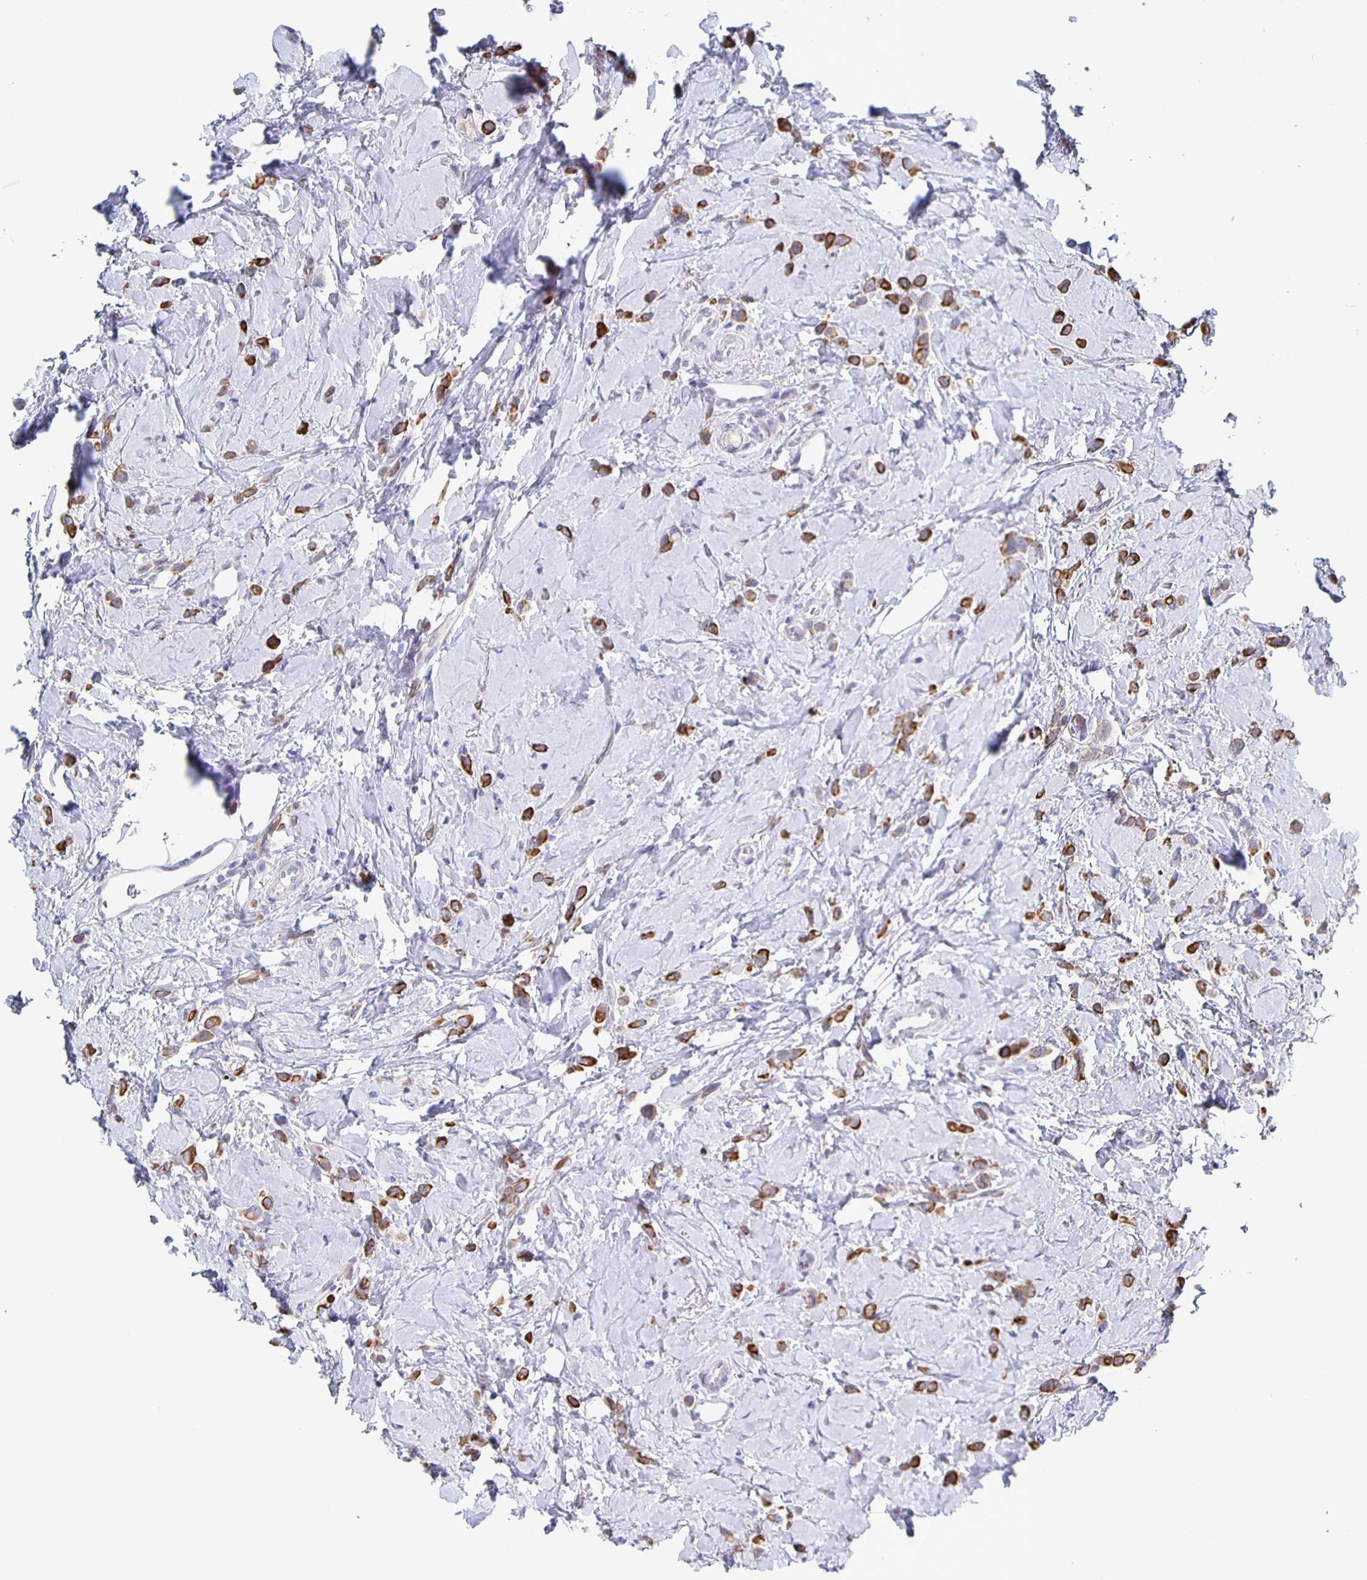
{"staining": {"intensity": "strong", "quantity": ">75%", "location": "cytoplasmic/membranous"}, "tissue": "breast cancer", "cell_type": "Tumor cells", "image_type": "cancer", "snomed": [{"axis": "morphology", "description": "Lobular carcinoma"}, {"axis": "topography", "description": "Breast"}], "caption": "A brown stain labels strong cytoplasmic/membranous staining of a protein in human breast cancer (lobular carcinoma) tumor cells.", "gene": "CCDC17", "patient": {"sex": "female", "age": 66}}